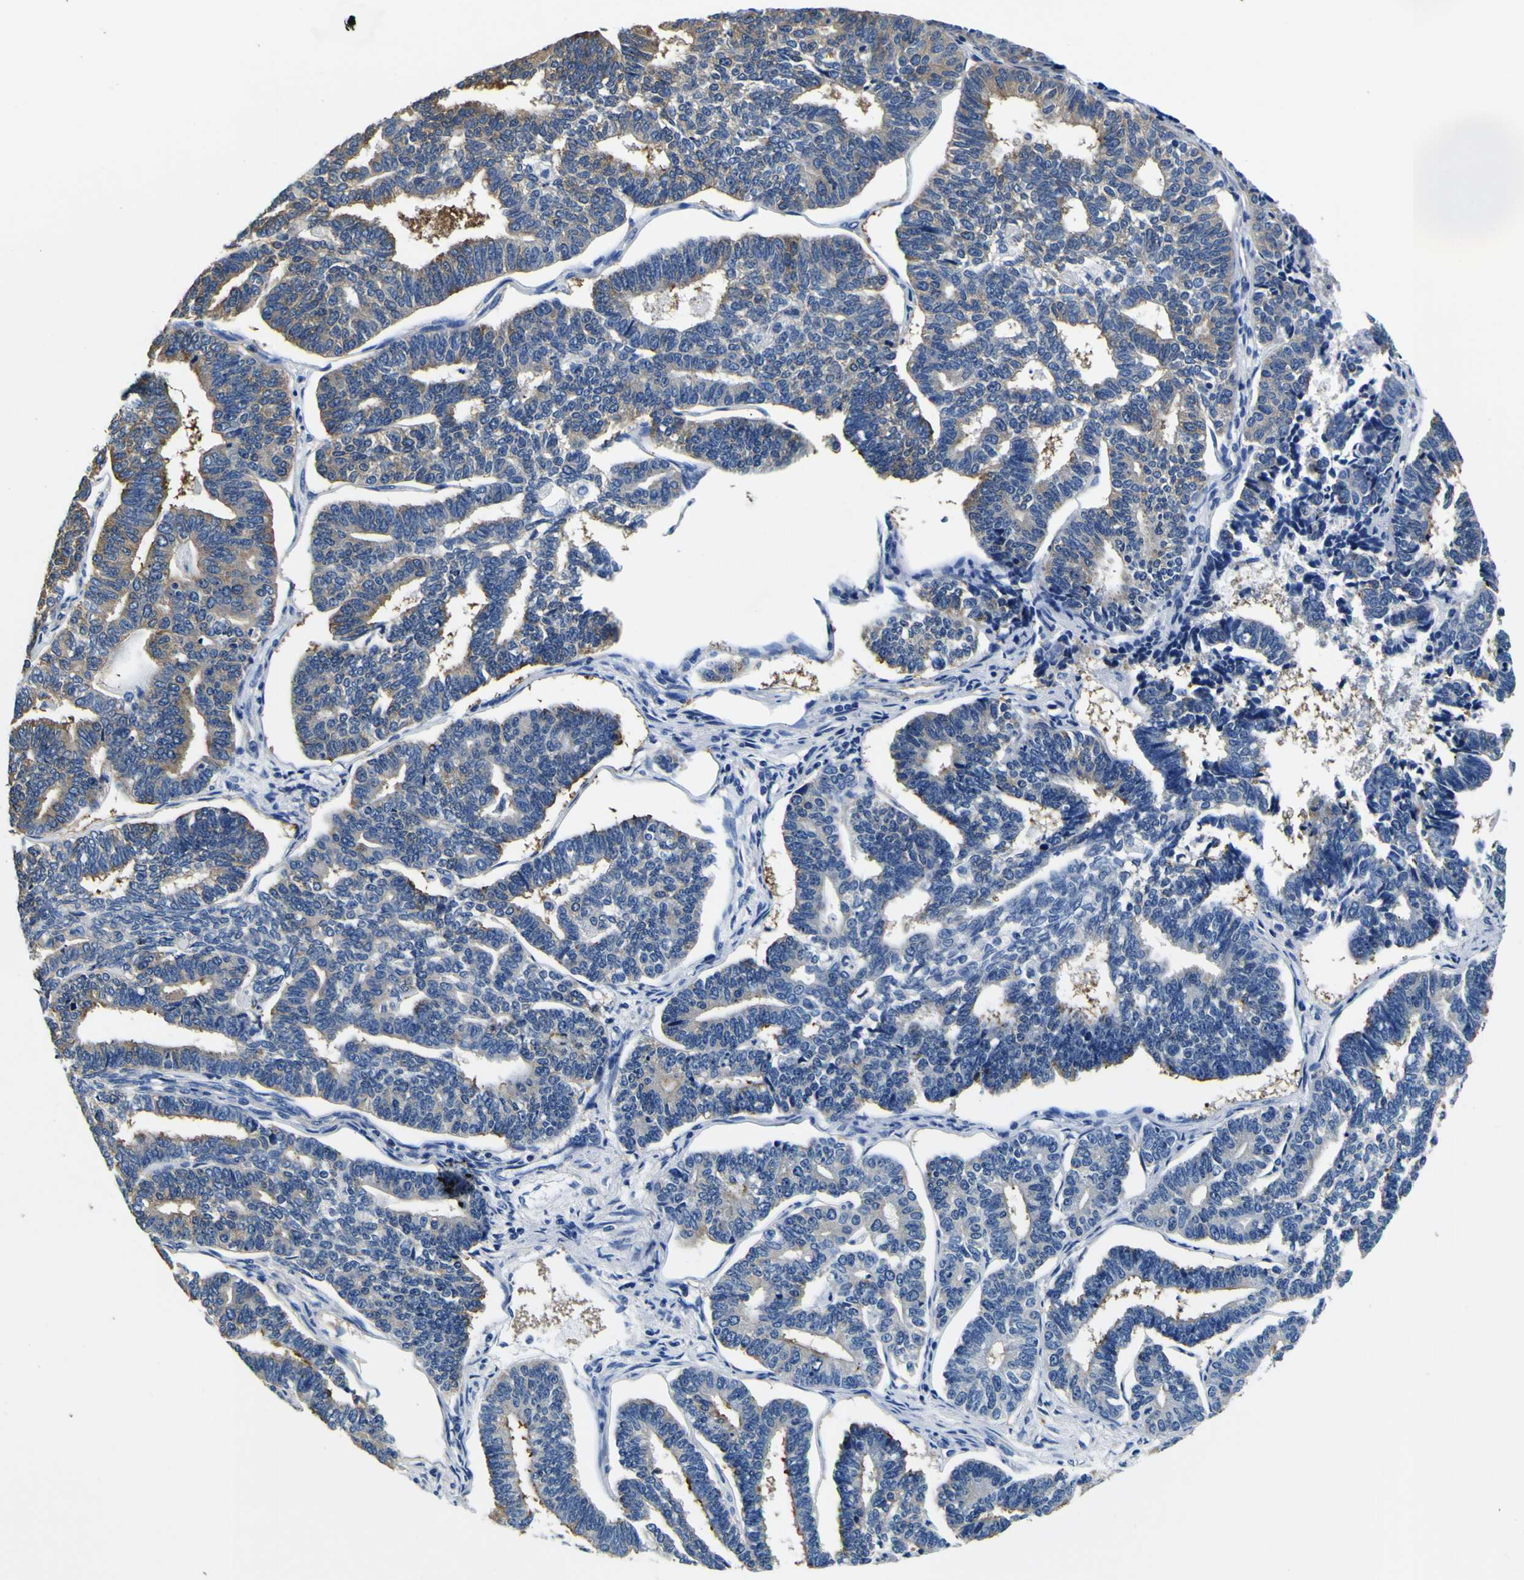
{"staining": {"intensity": "moderate", "quantity": "25%-75%", "location": "cytoplasmic/membranous"}, "tissue": "endometrial cancer", "cell_type": "Tumor cells", "image_type": "cancer", "snomed": [{"axis": "morphology", "description": "Adenocarcinoma, NOS"}, {"axis": "topography", "description": "Endometrium"}], "caption": "A high-resolution histopathology image shows IHC staining of endometrial adenocarcinoma, which reveals moderate cytoplasmic/membranous expression in about 25%-75% of tumor cells.", "gene": "TUBA1B", "patient": {"sex": "female", "age": 70}}